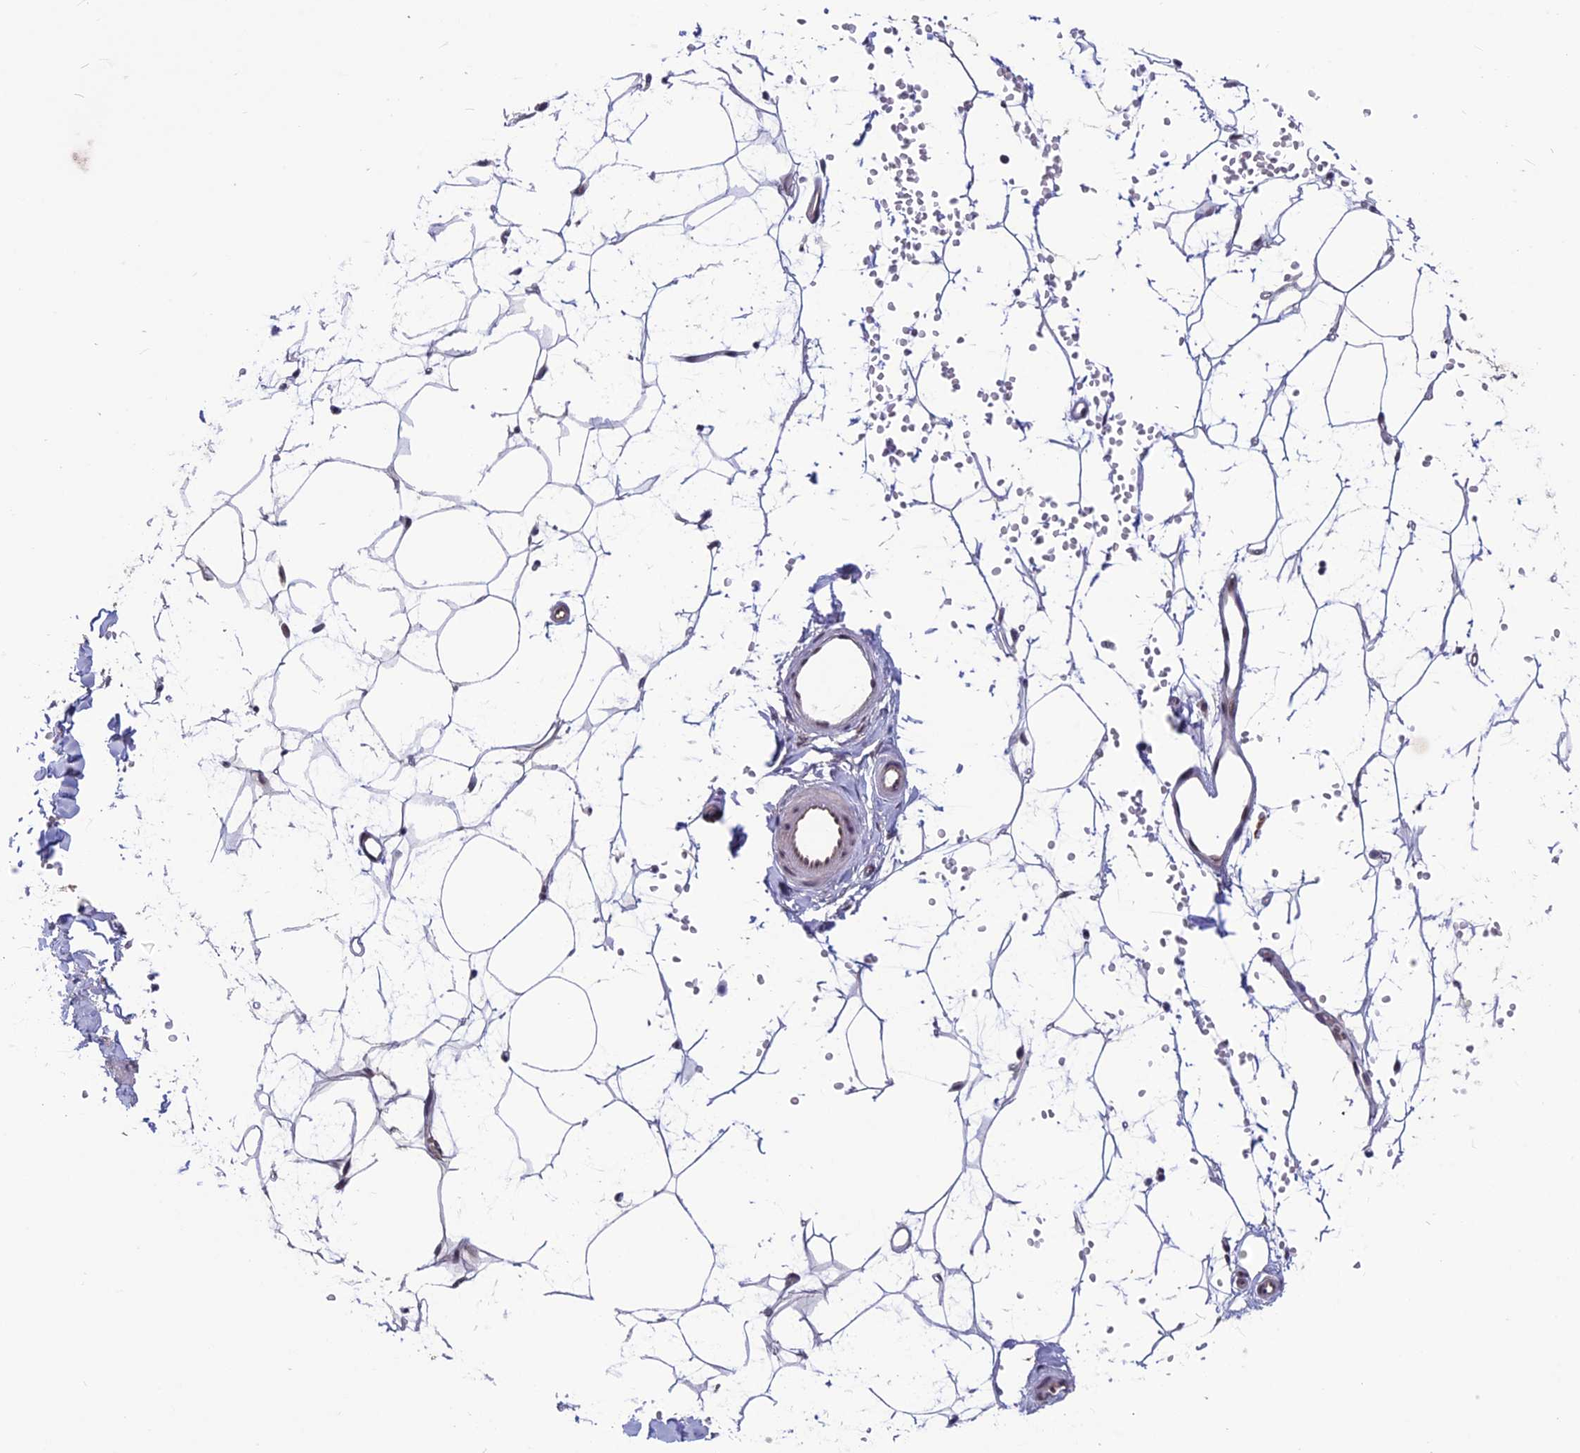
{"staining": {"intensity": "weak", "quantity": ">75%", "location": "cytoplasmic/membranous"}, "tissue": "adipose tissue", "cell_type": "Adipocytes", "image_type": "normal", "snomed": [{"axis": "morphology", "description": "Normal tissue, NOS"}, {"axis": "topography", "description": "Breast"}], "caption": "Immunohistochemical staining of normal human adipose tissue exhibits >75% levels of weak cytoplasmic/membranous protein staining in about >75% of adipocytes.", "gene": "FKBPL", "patient": {"sex": "female", "age": 23}}